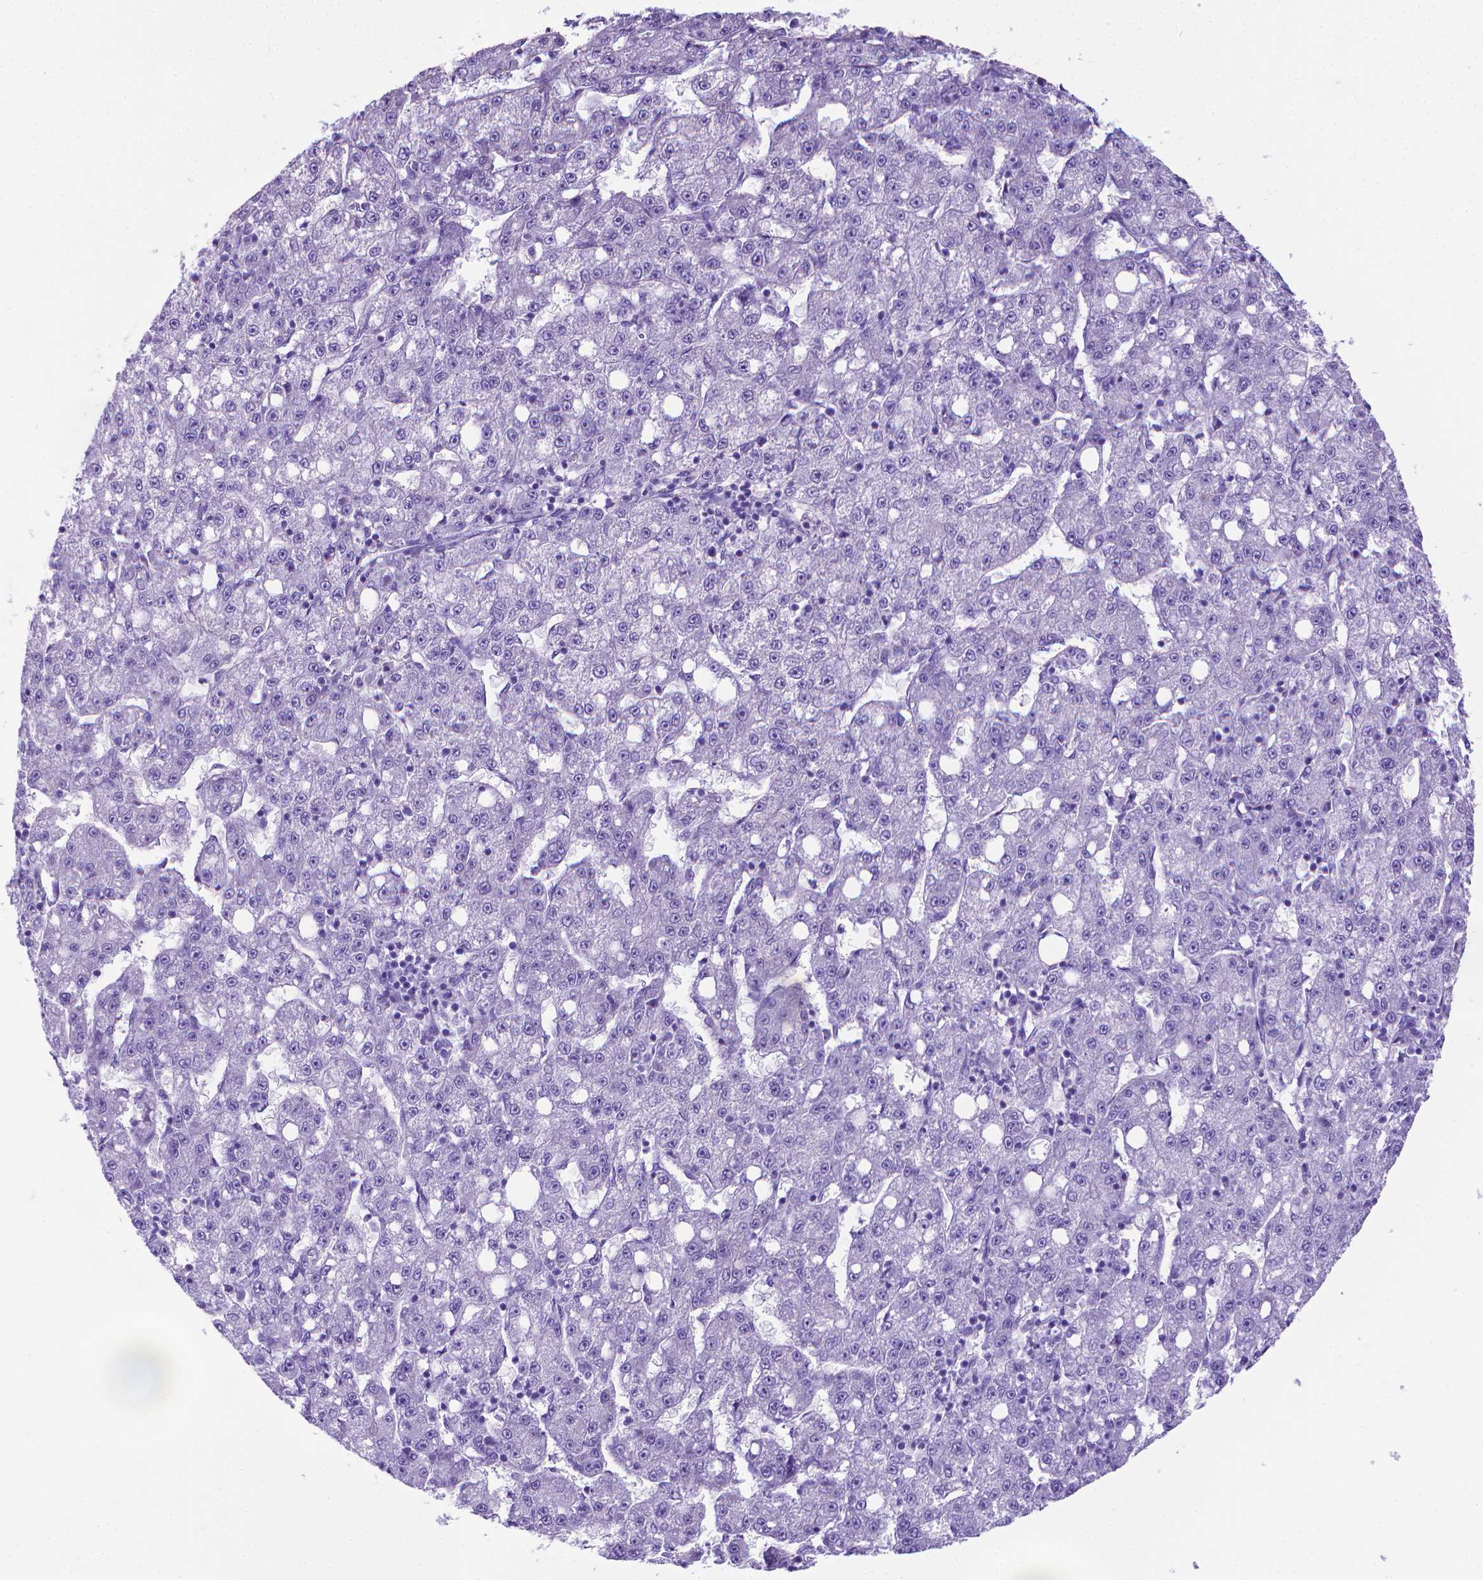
{"staining": {"intensity": "negative", "quantity": "none", "location": "none"}, "tissue": "liver cancer", "cell_type": "Tumor cells", "image_type": "cancer", "snomed": [{"axis": "morphology", "description": "Carcinoma, Hepatocellular, NOS"}, {"axis": "topography", "description": "Liver"}], "caption": "Immunohistochemistry of hepatocellular carcinoma (liver) reveals no staining in tumor cells.", "gene": "MFAP2", "patient": {"sex": "female", "age": 65}}